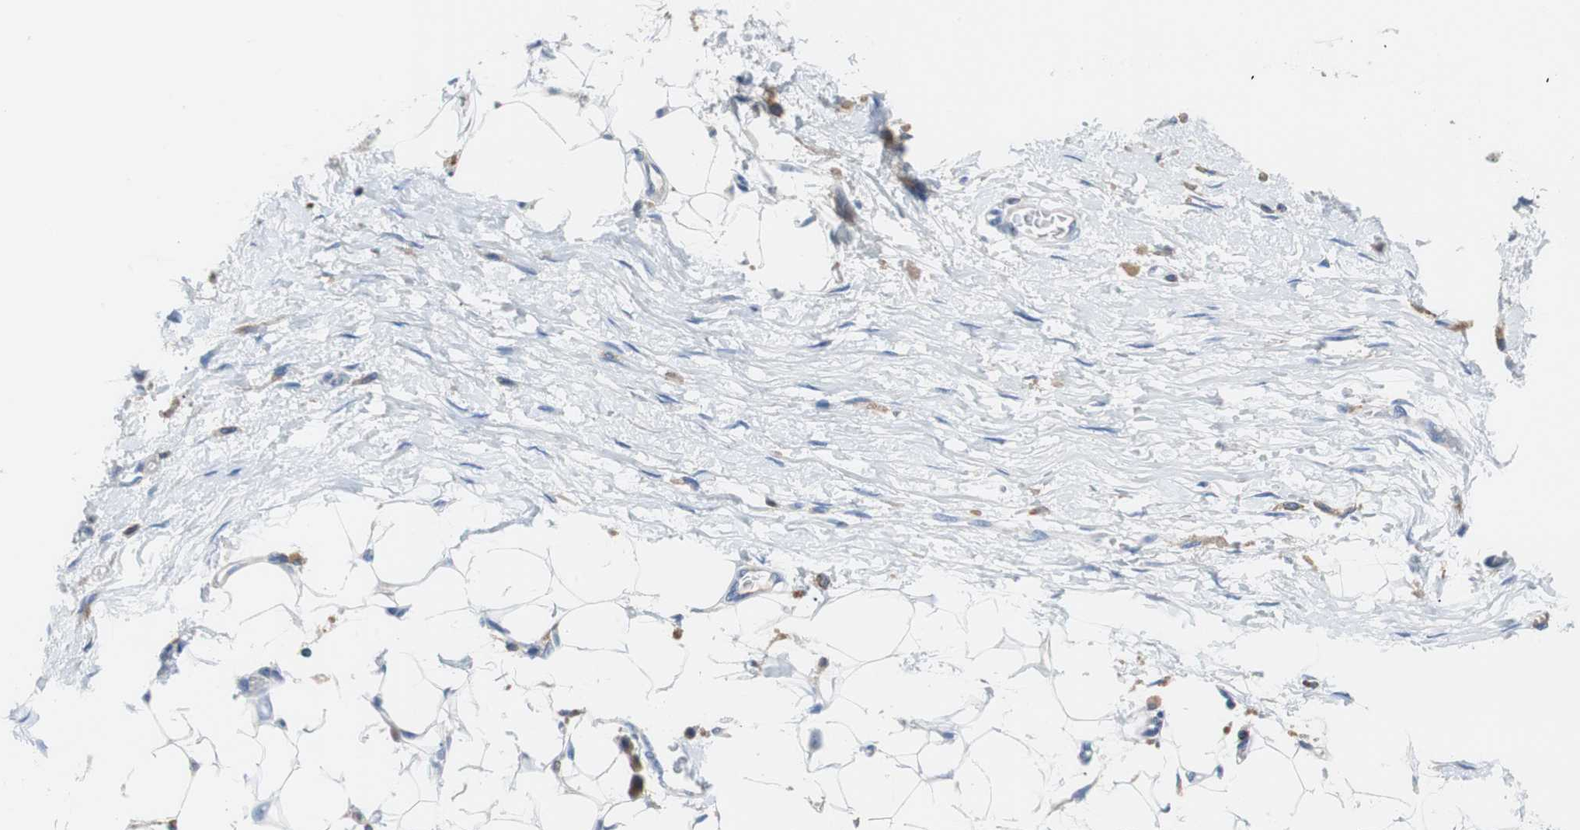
{"staining": {"intensity": "negative", "quantity": "none", "location": "none"}, "tissue": "adipose tissue", "cell_type": "Adipocytes", "image_type": "normal", "snomed": [{"axis": "morphology", "description": "Normal tissue, NOS"}, {"axis": "morphology", "description": "Urothelial carcinoma, High grade"}, {"axis": "topography", "description": "Vascular tissue"}, {"axis": "topography", "description": "Urinary bladder"}], "caption": "This photomicrograph is of unremarkable adipose tissue stained with IHC to label a protein in brown with the nuclei are counter-stained blue. There is no positivity in adipocytes.", "gene": "VAMP8", "patient": {"sex": "female", "age": 56}}